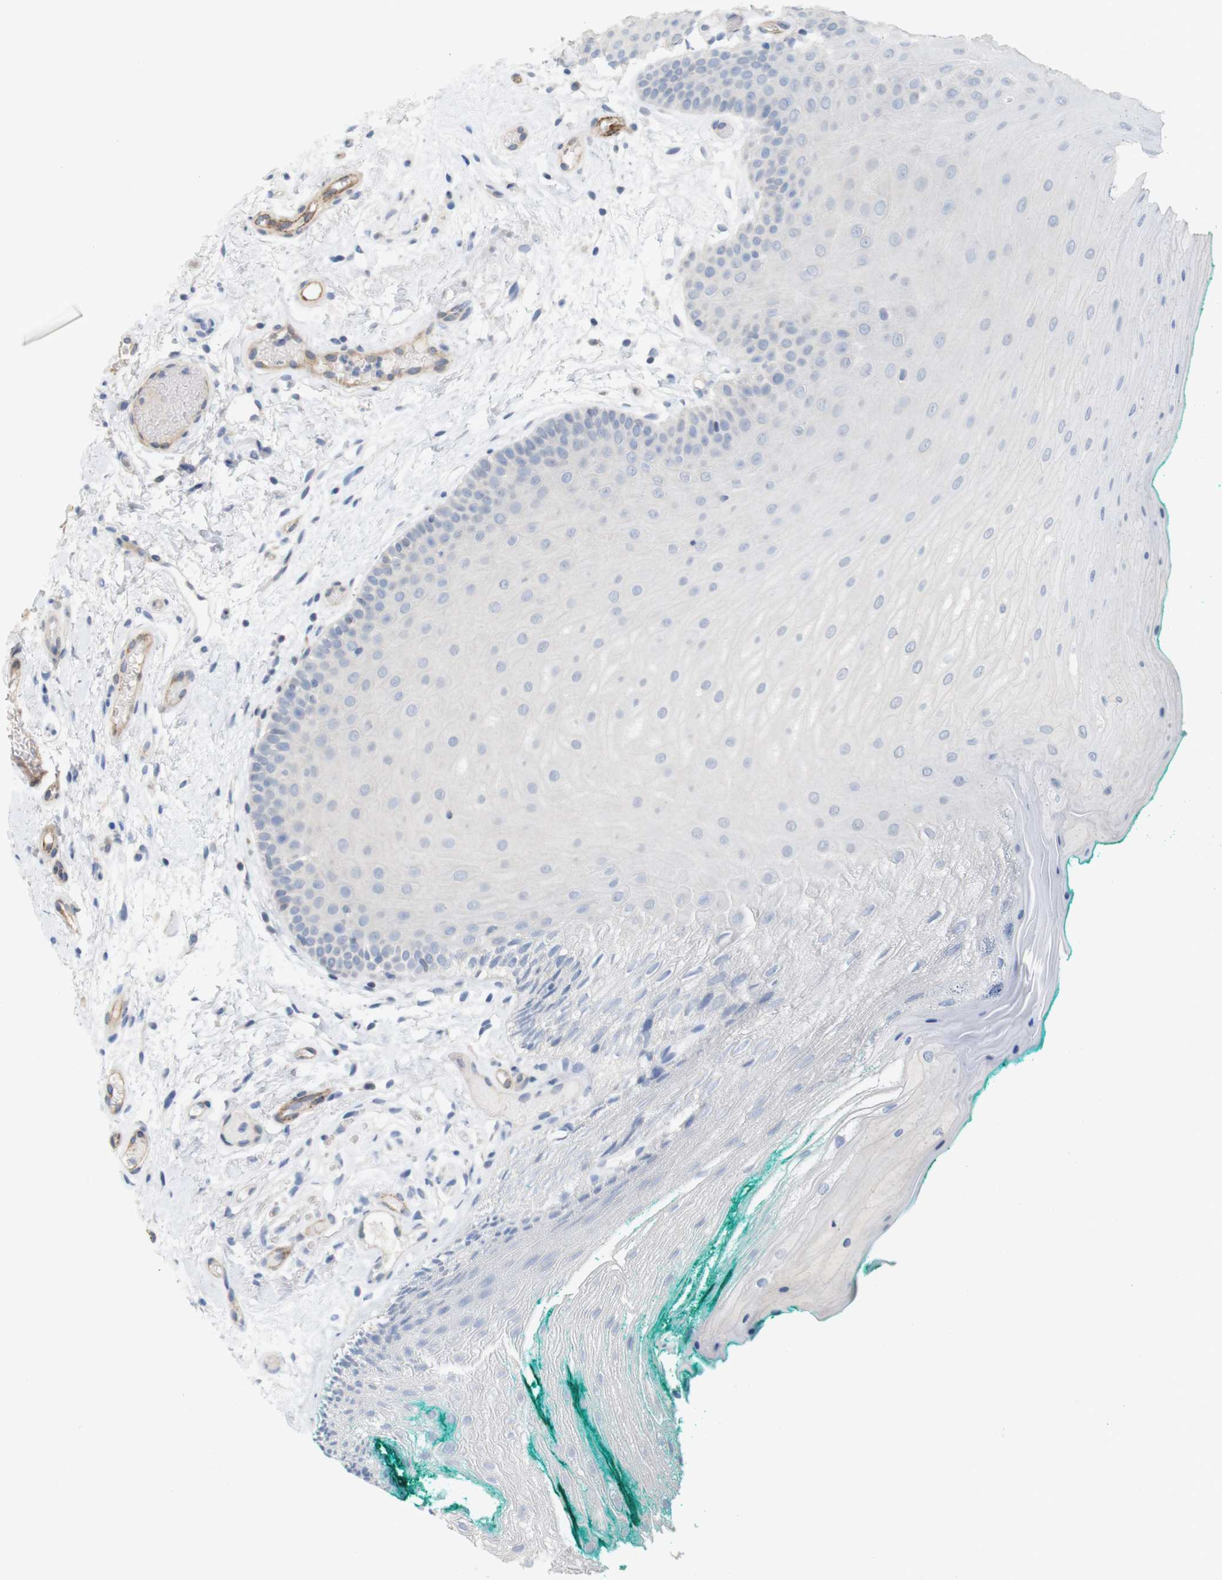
{"staining": {"intensity": "negative", "quantity": "none", "location": "none"}, "tissue": "oral mucosa", "cell_type": "Squamous epithelial cells", "image_type": "normal", "snomed": [{"axis": "morphology", "description": "Normal tissue, NOS"}, {"axis": "topography", "description": "Skeletal muscle"}, {"axis": "topography", "description": "Oral tissue"}], "caption": "Immunohistochemistry (IHC) histopathology image of benign human oral mucosa stained for a protein (brown), which displays no positivity in squamous epithelial cells.", "gene": "ITPR1", "patient": {"sex": "male", "age": 58}}